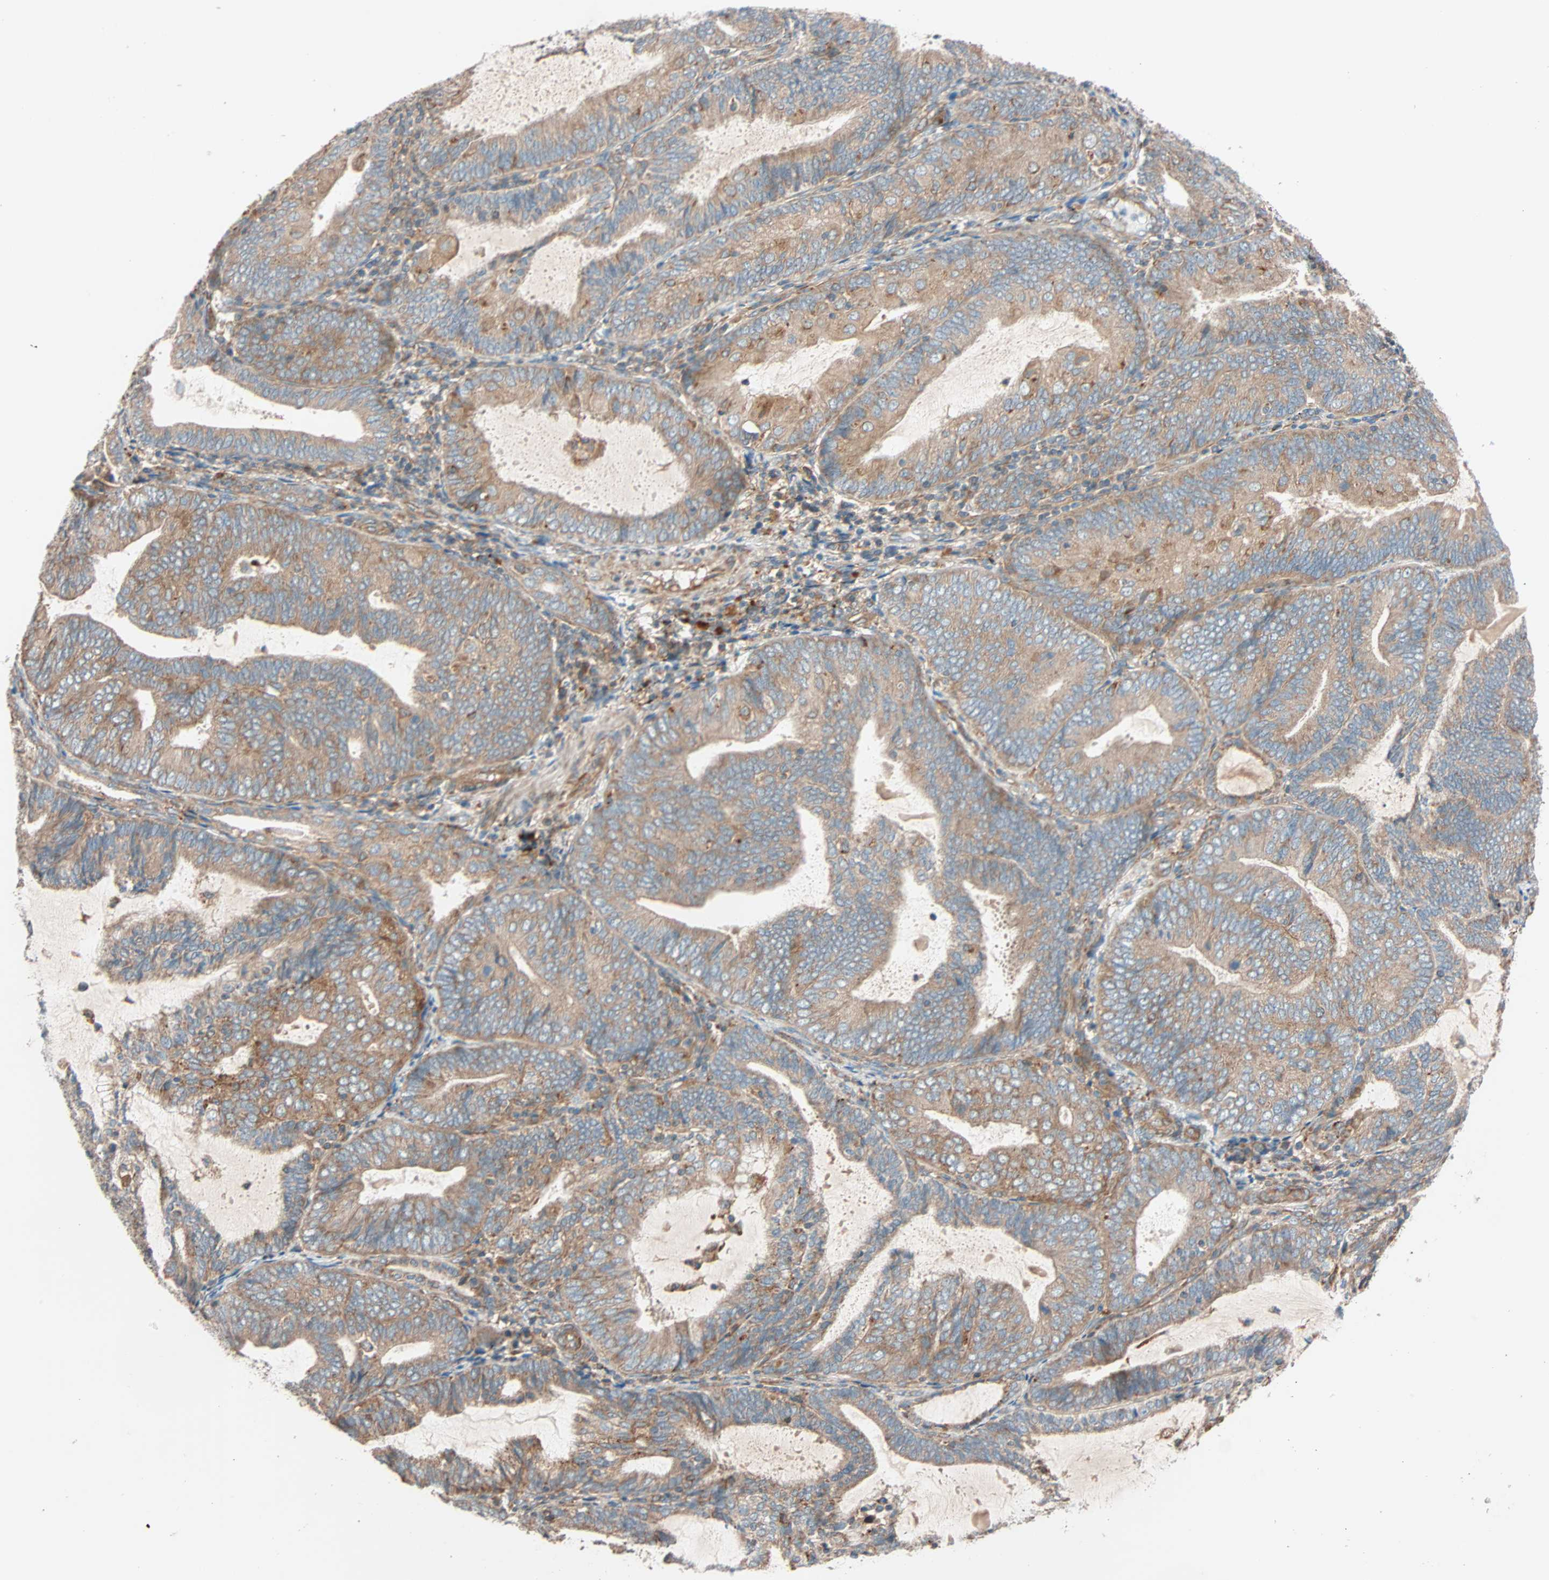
{"staining": {"intensity": "moderate", "quantity": ">75%", "location": "cytoplasmic/membranous"}, "tissue": "endometrial cancer", "cell_type": "Tumor cells", "image_type": "cancer", "snomed": [{"axis": "morphology", "description": "Adenocarcinoma, NOS"}, {"axis": "topography", "description": "Endometrium"}], "caption": "A photomicrograph of endometrial cancer (adenocarcinoma) stained for a protein displays moderate cytoplasmic/membranous brown staining in tumor cells.", "gene": "PHYH", "patient": {"sex": "female", "age": 81}}